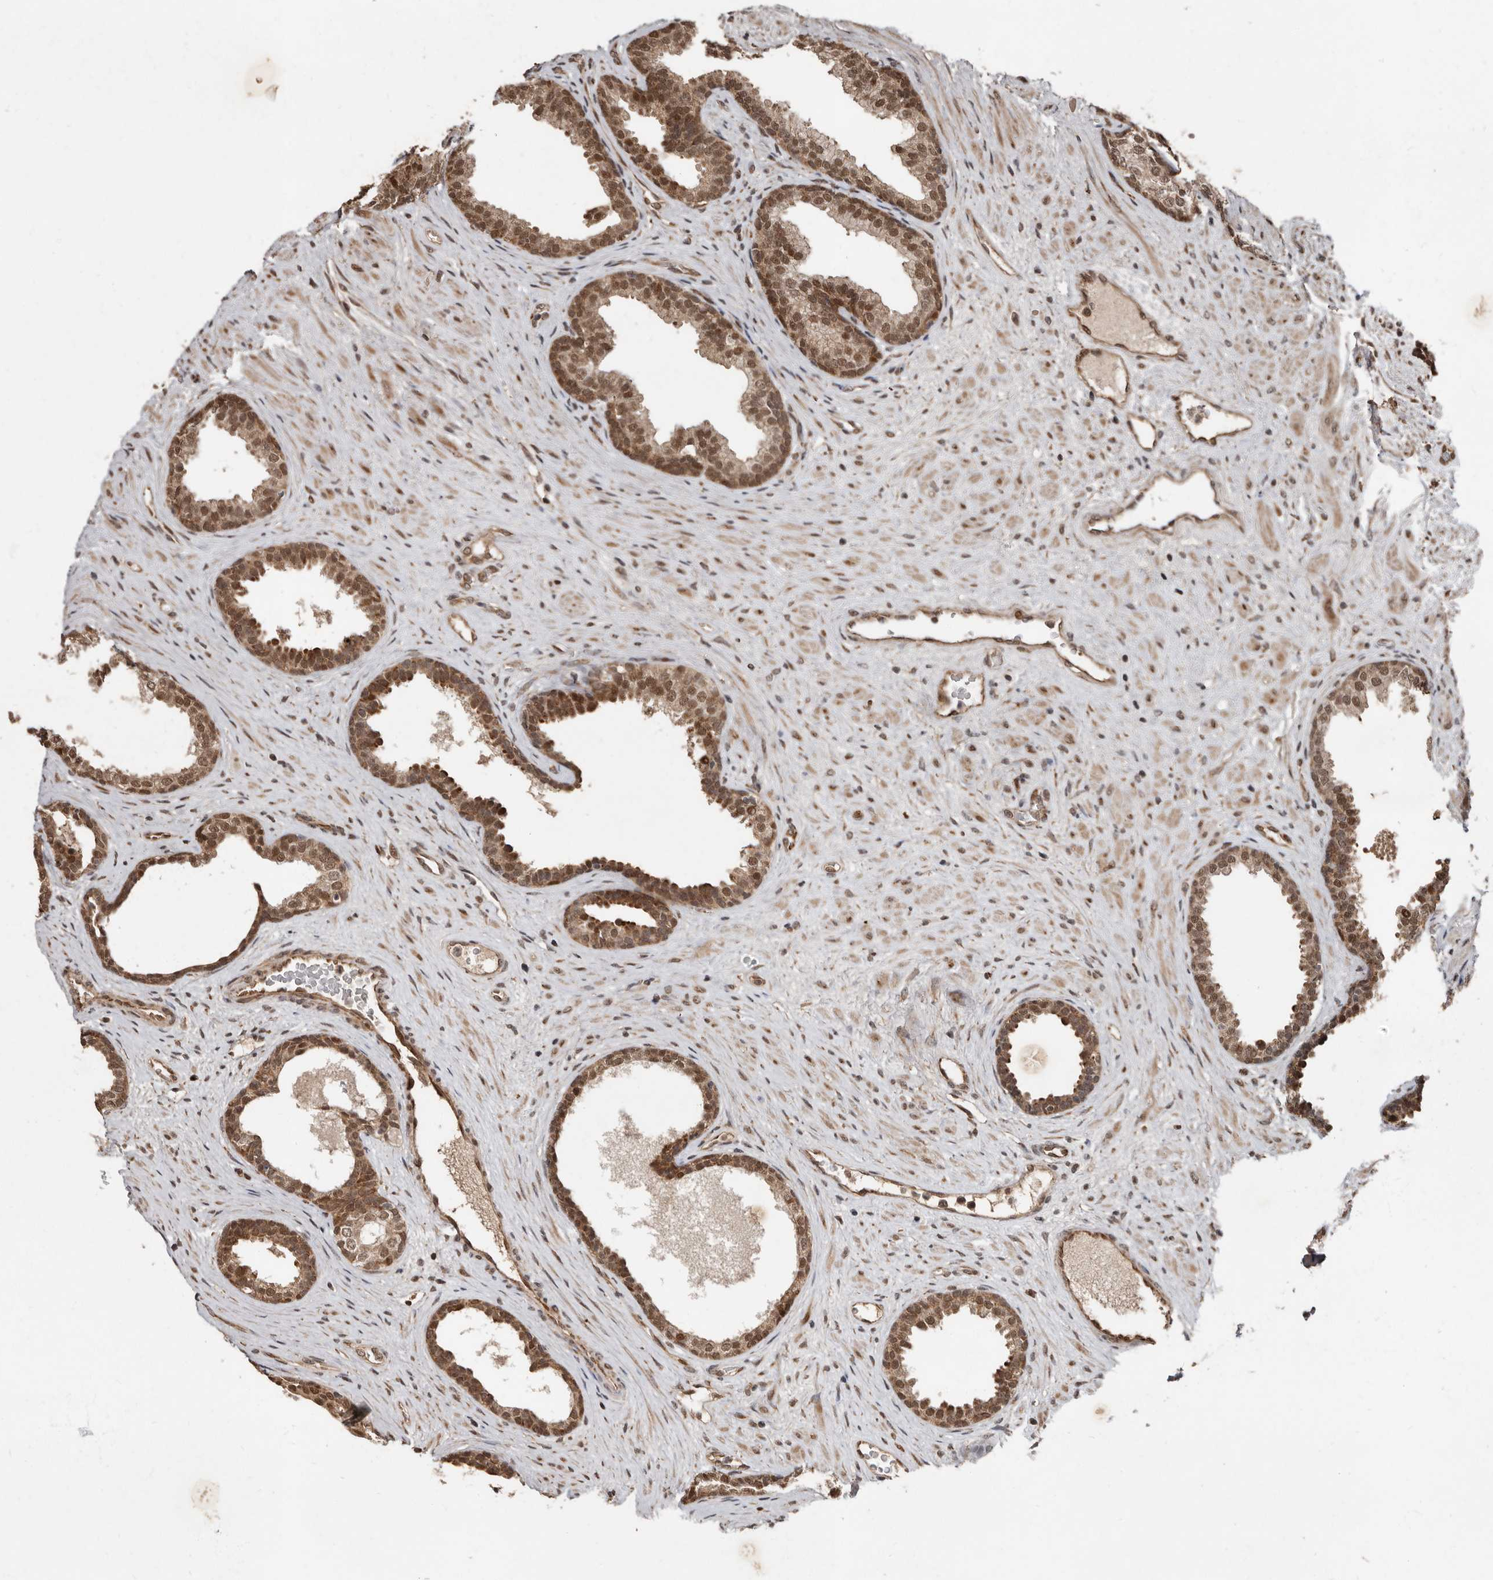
{"staining": {"intensity": "moderate", "quantity": ">75%", "location": "cytoplasmic/membranous,nuclear"}, "tissue": "prostate", "cell_type": "Glandular cells", "image_type": "normal", "snomed": [{"axis": "morphology", "description": "Normal tissue, NOS"}, {"axis": "topography", "description": "Prostate"}], "caption": "Moderate cytoplasmic/membranous,nuclear protein positivity is present in approximately >75% of glandular cells in prostate. The staining was performed using DAB to visualize the protein expression in brown, while the nuclei were stained in blue with hematoxylin (Magnification: 20x).", "gene": "LRGUK", "patient": {"sex": "male", "age": 76}}